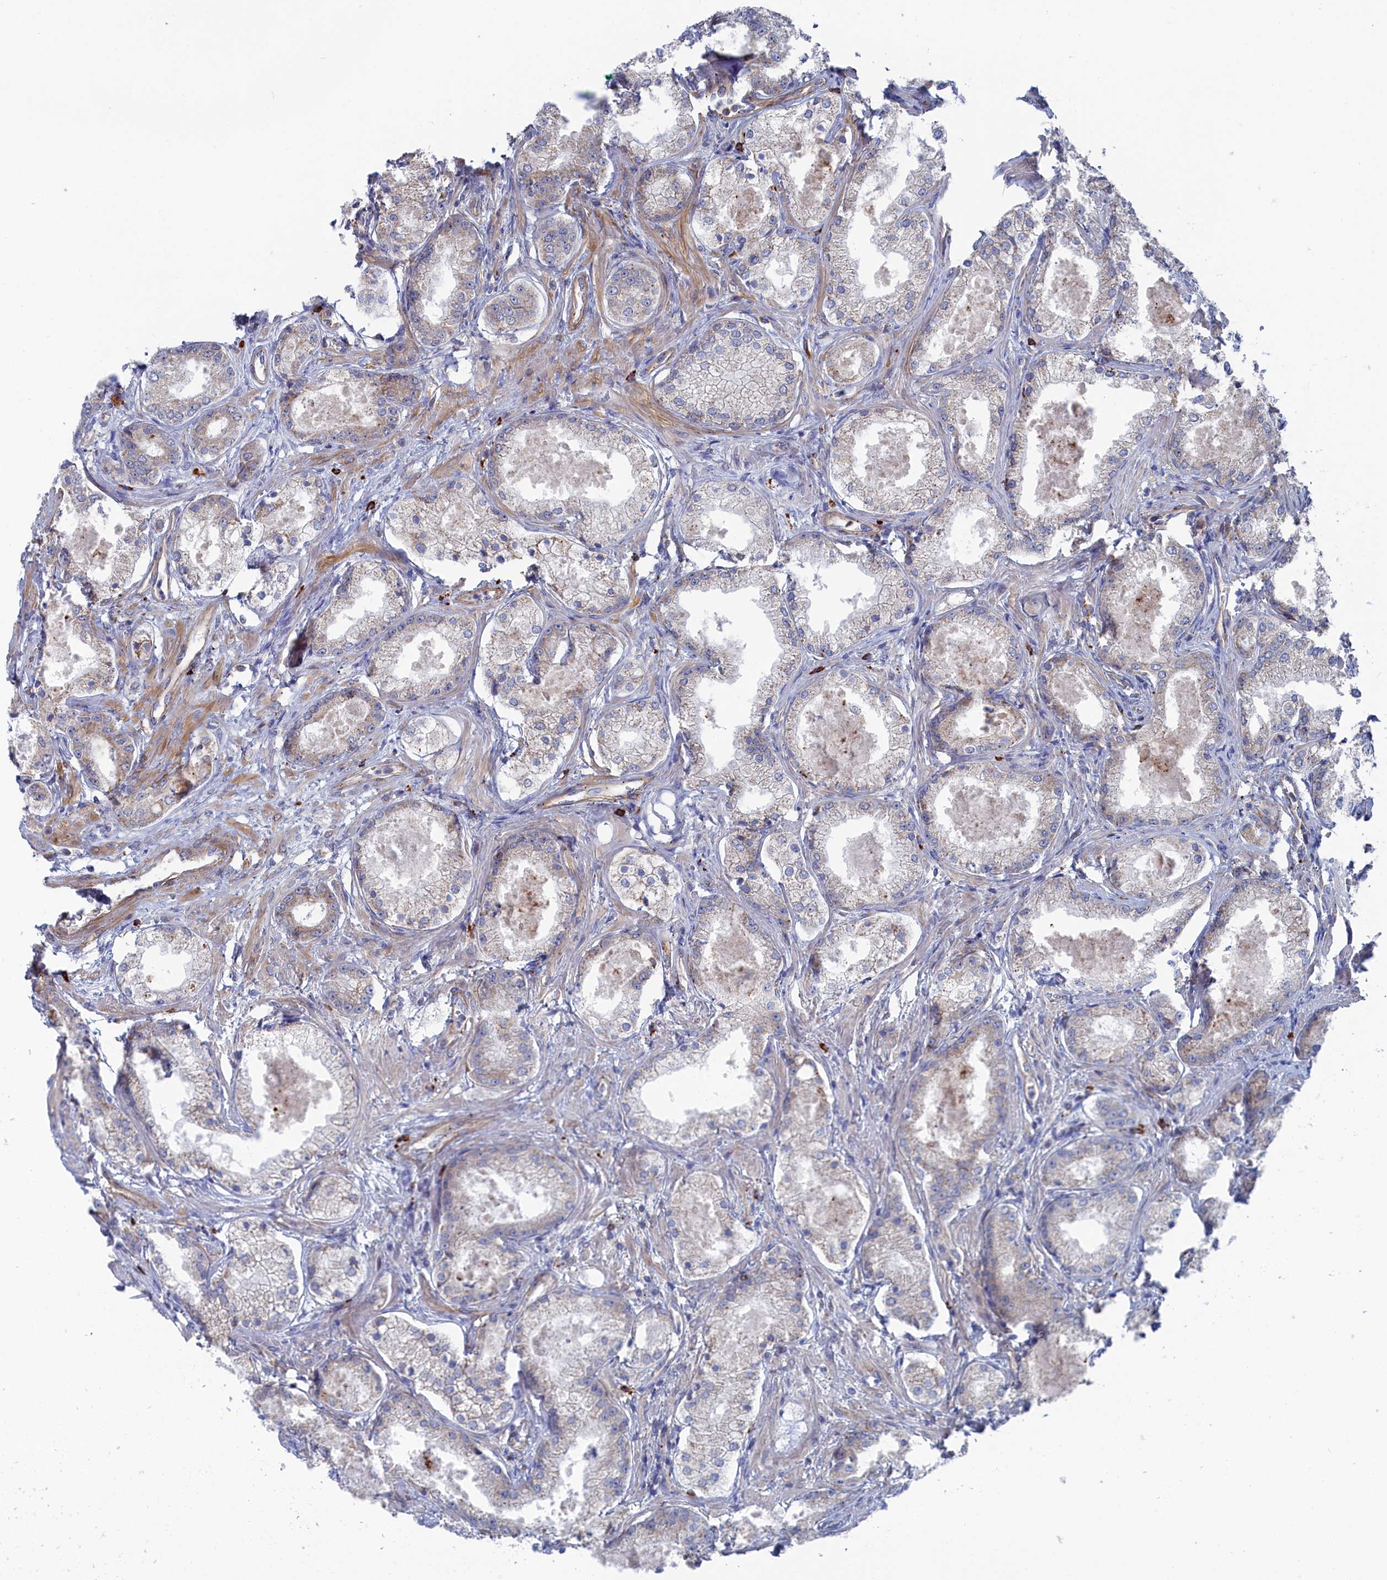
{"staining": {"intensity": "weak", "quantity": "25%-75%", "location": "cytoplasmic/membranous"}, "tissue": "prostate cancer", "cell_type": "Tumor cells", "image_type": "cancer", "snomed": [{"axis": "morphology", "description": "Adenocarcinoma, Low grade"}, {"axis": "topography", "description": "Prostate"}], "caption": "Immunohistochemical staining of human prostate cancer demonstrates low levels of weak cytoplasmic/membranous expression in approximately 25%-75% of tumor cells.", "gene": "FILIP1L", "patient": {"sex": "male", "age": 68}}